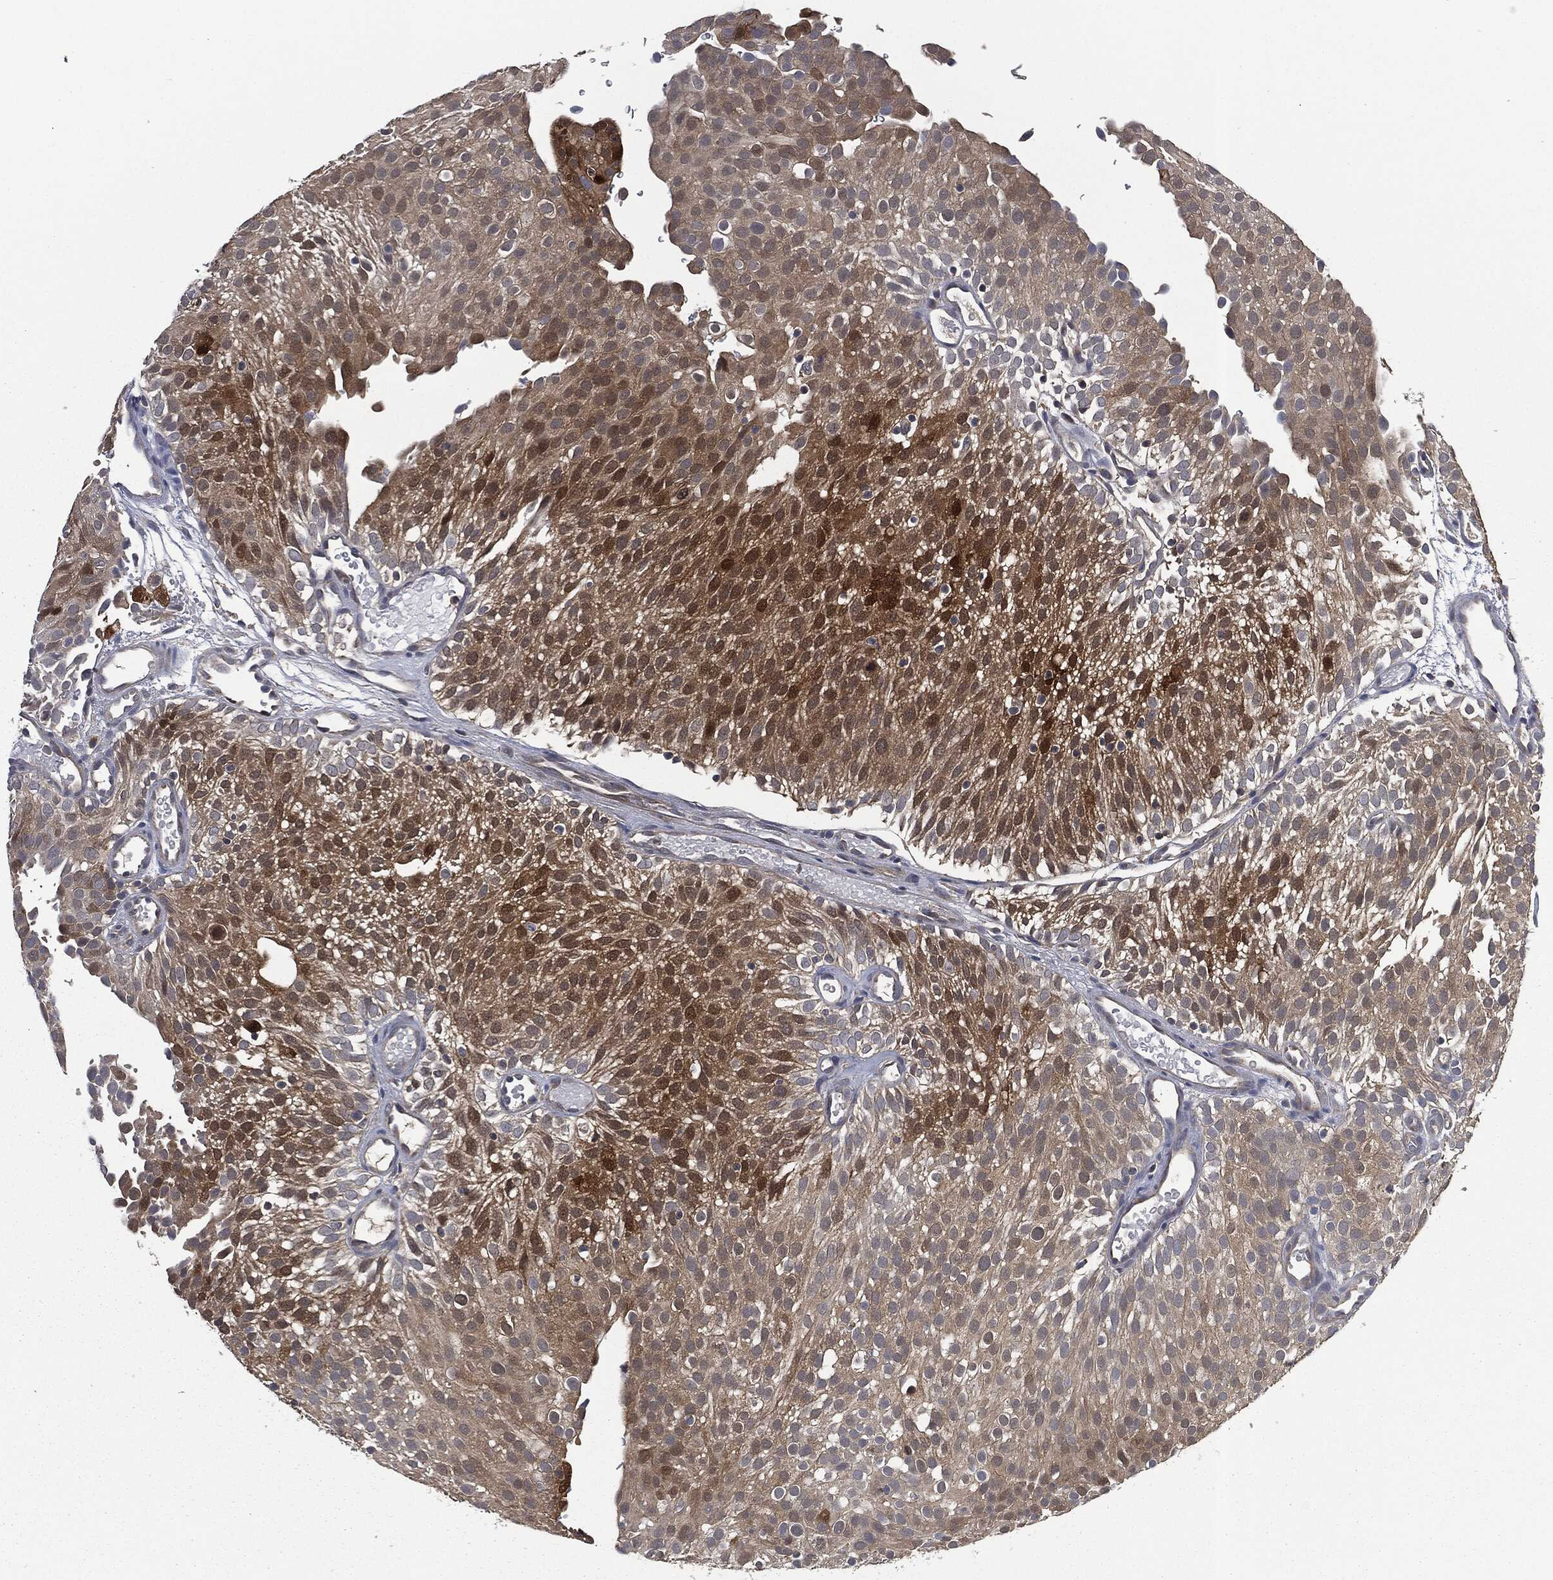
{"staining": {"intensity": "strong", "quantity": "<25%", "location": "cytoplasmic/membranous,nuclear"}, "tissue": "urothelial cancer", "cell_type": "Tumor cells", "image_type": "cancer", "snomed": [{"axis": "morphology", "description": "Urothelial carcinoma, Low grade"}, {"axis": "topography", "description": "Urinary bladder"}], "caption": "Strong cytoplasmic/membranous and nuclear expression is present in approximately <25% of tumor cells in low-grade urothelial carcinoma.", "gene": "IL1RN", "patient": {"sex": "male", "age": 78}}